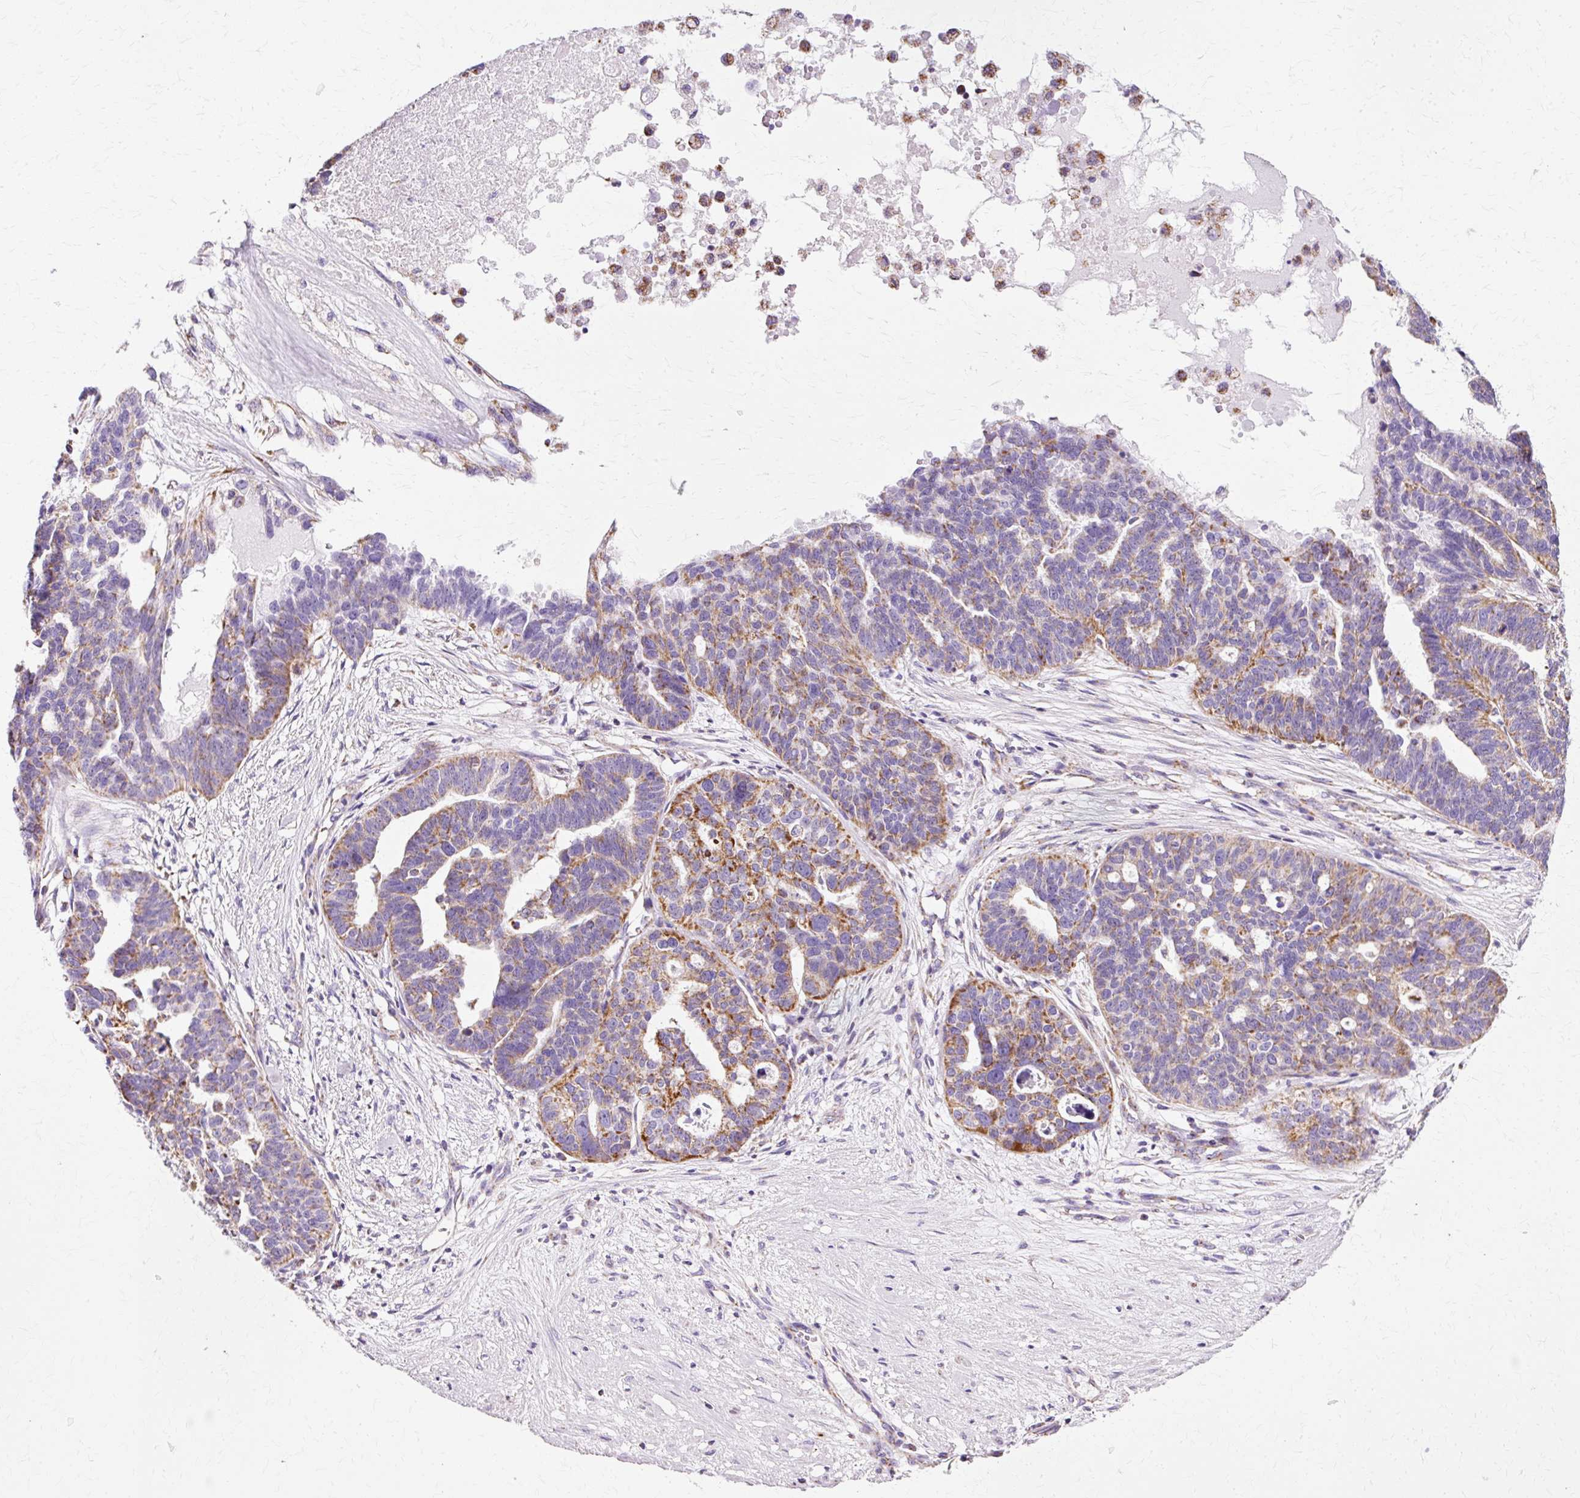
{"staining": {"intensity": "moderate", "quantity": "25%-75%", "location": "cytoplasmic/membranous"}, "tissue": "ovarian cancer", "cell_type": "Tumor cells", "image_type": "cancer", "snomed": [{"axis": "morphology", "description": "Cystadenocarcinoma, serous, NOS"}, {"axis": "topography", "description": "Ovary"}], "caption": "There is medium levels of moderate cytoplasmic/membranous expression in tumor cells of ovarian cancer, as demonstrated by immunohistochemical staining (brown color).", "gene": "ATP5PO", "patient": {"sex": "female", "age": 59}}